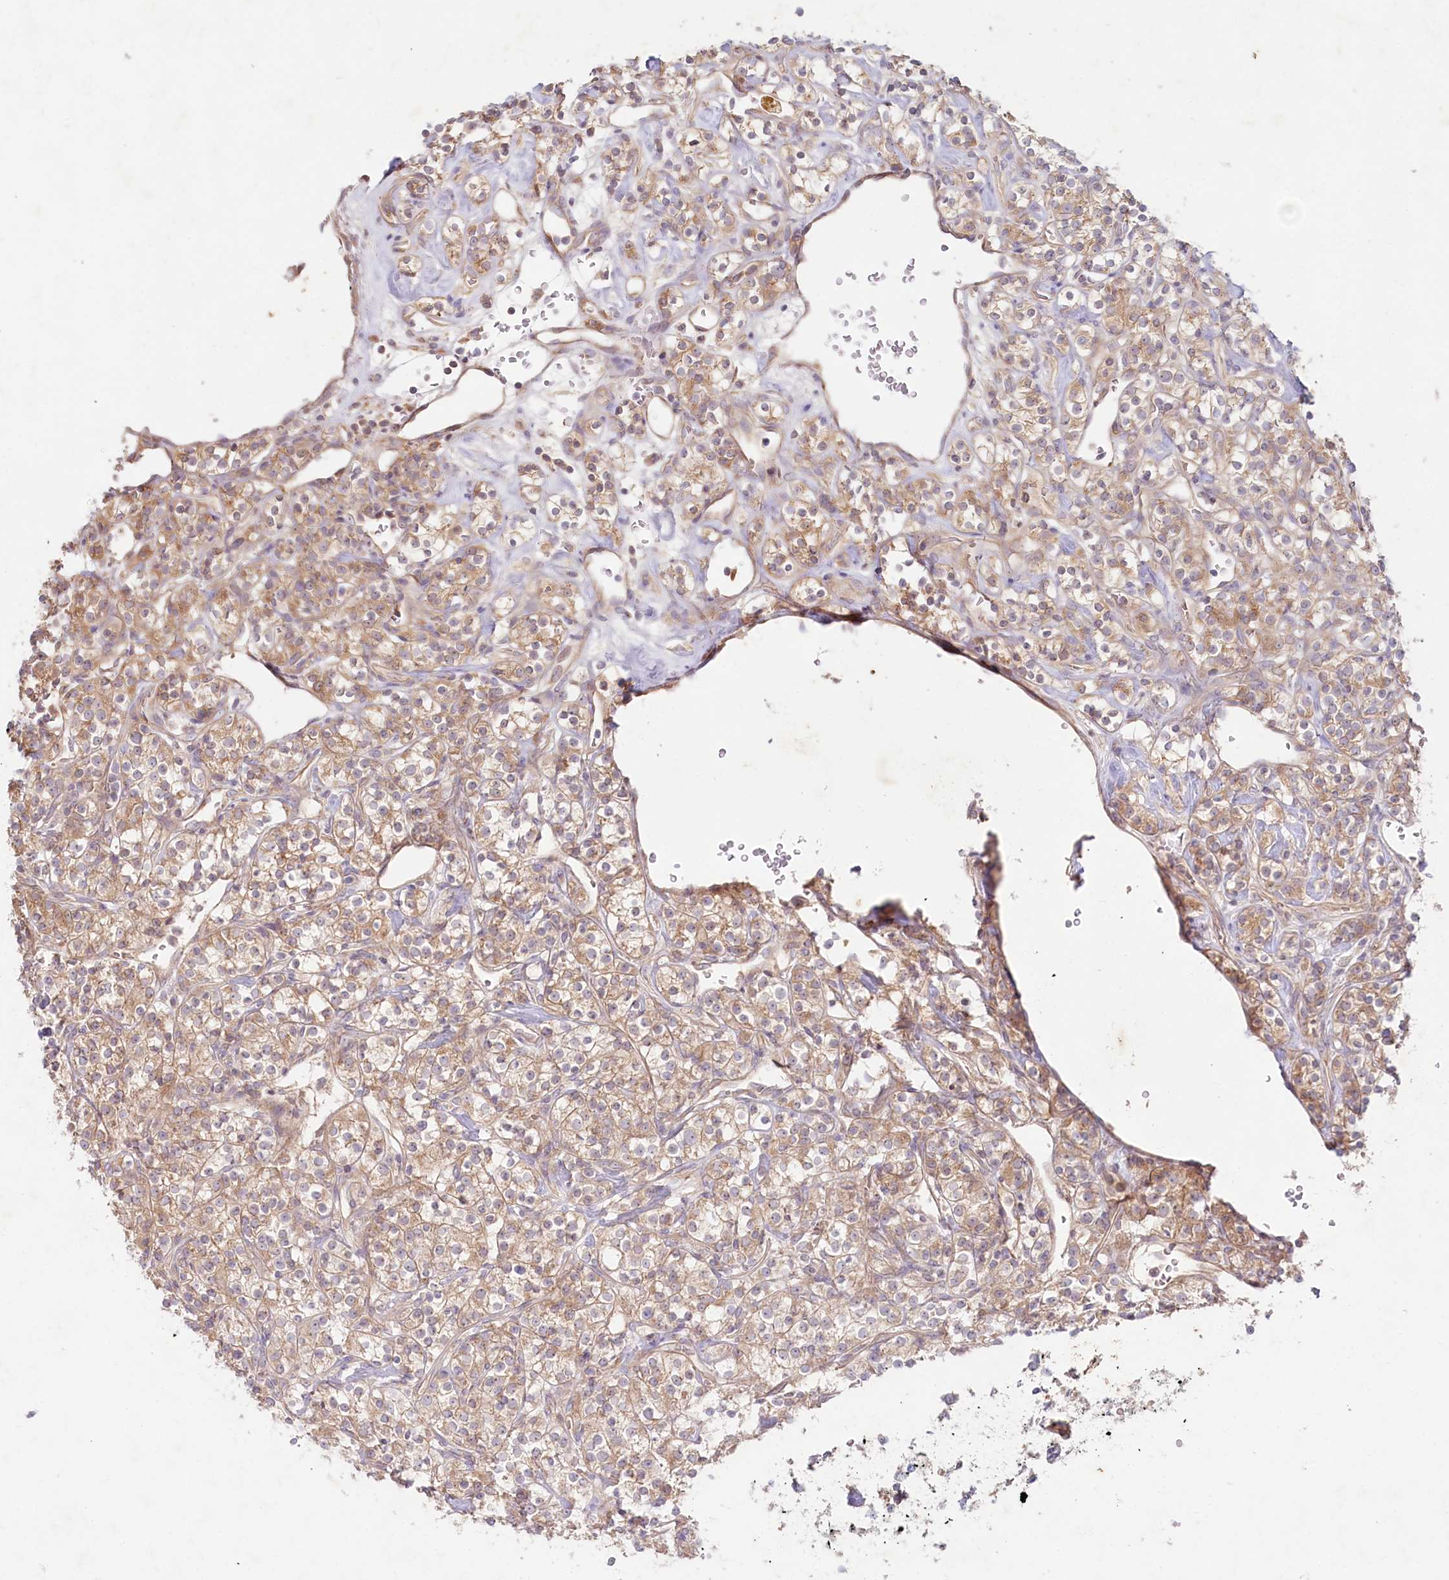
{"staining": {"intensity": "moderate", "quantity": ">75%", "location": "cytoplasmic/membranous"}, "tissue": "renal cancer", "cell_type": "Tumor cells", "image_type": "cancer", "snomed": [{"axis": "morphology", "description": "Adenocarcinoma, NOS"}, {"axis": "topography", "description": "Kidney"}], "caption": "Immunohistochemical staining of human renal adenocarcinoma demonstrates medium levels of moderate cytoplasmic/membranous expression in approximately >75% of tumor cells.", "gene": "TNIP1", "patient": {"sex": "male", "age": 77}}